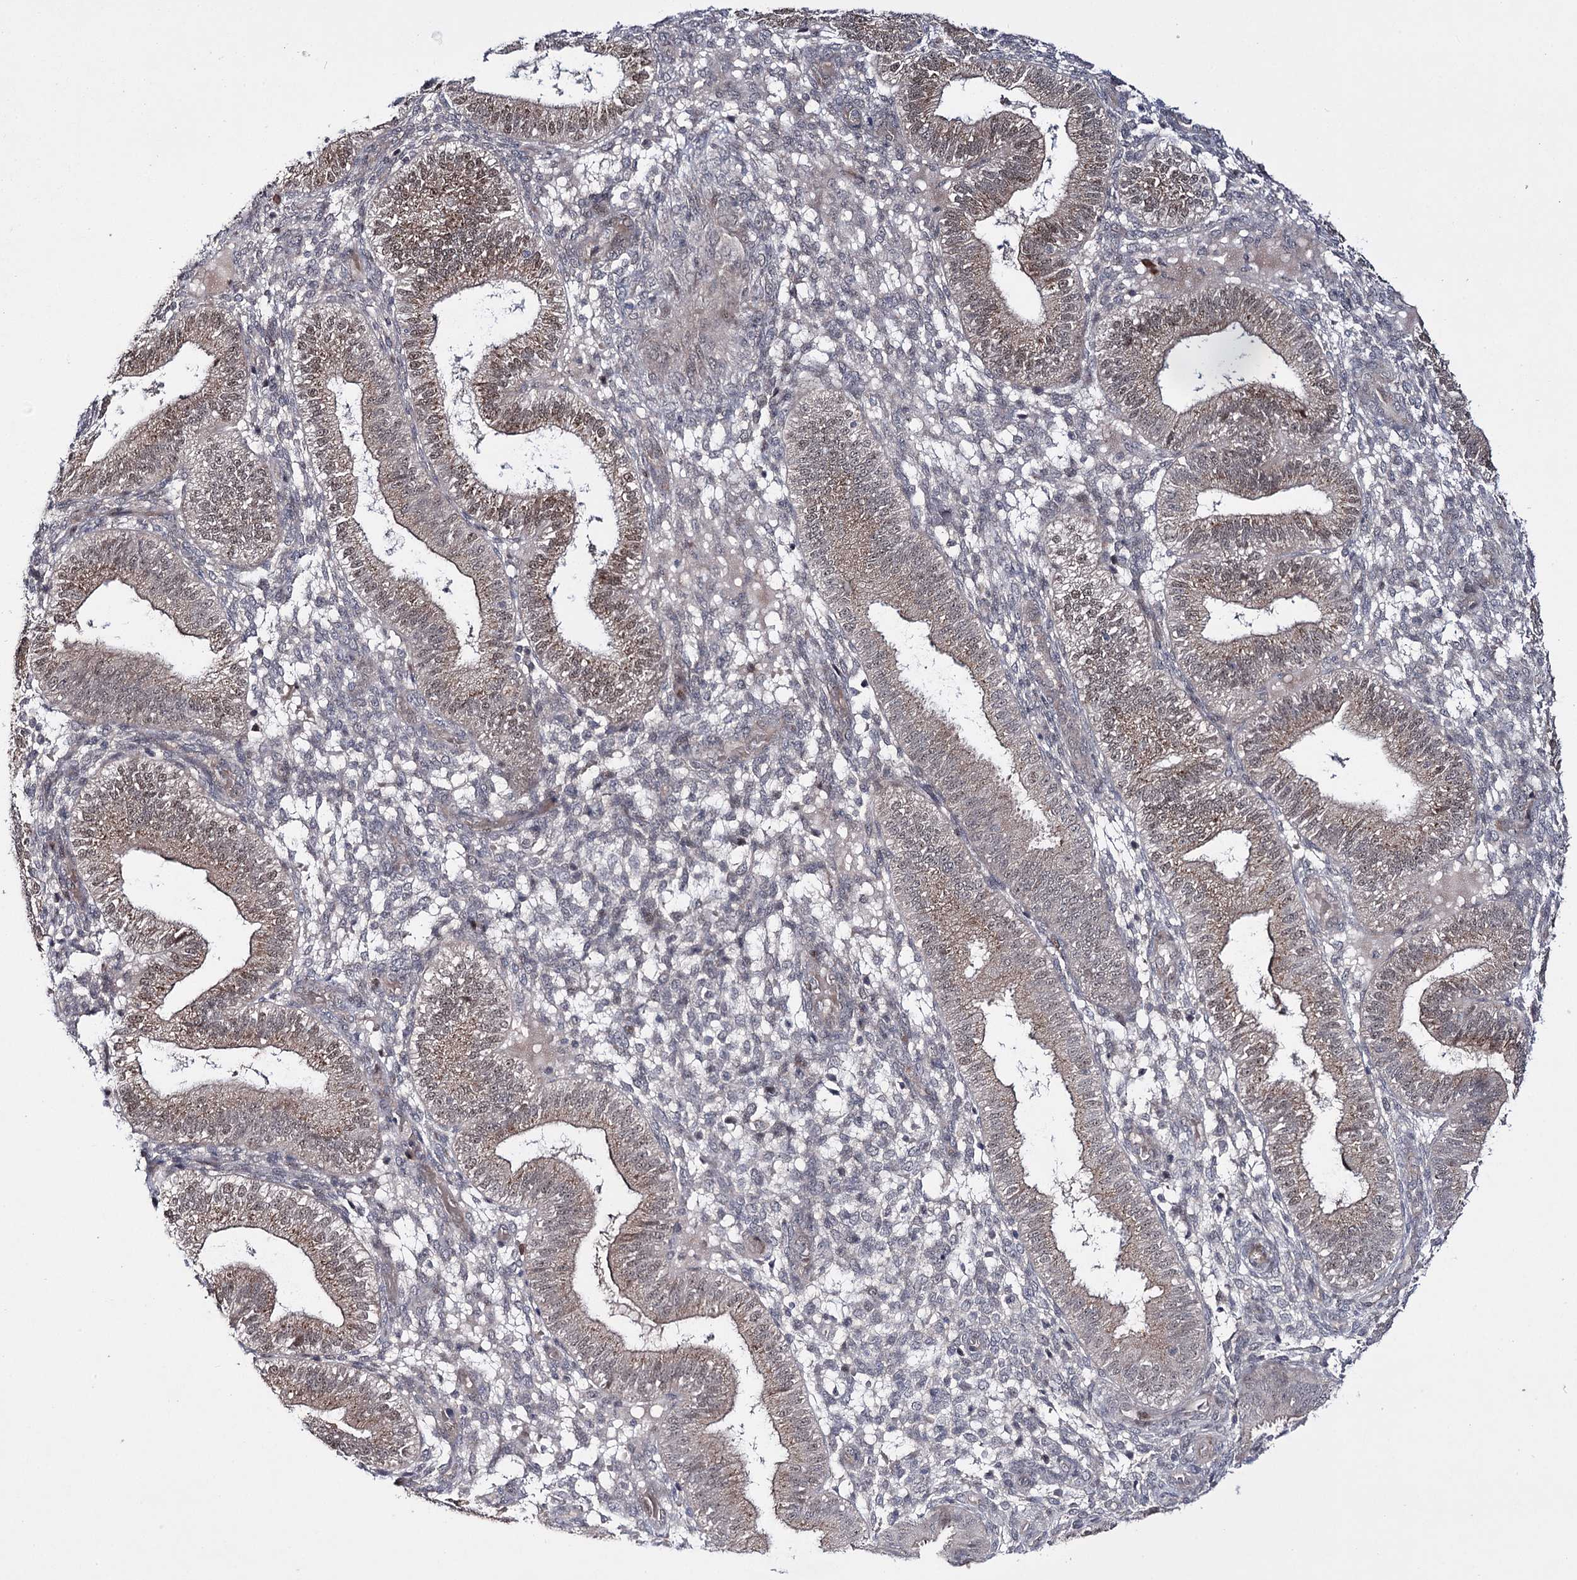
{"staining": {"intensity": "negative", "quantity": "none", "location": "none"}, "tissue": "endometrium", "cell_type": "Cells in endometrial stroma", "image_type": "normal", "snomed": [{"axis": "morphology", "description": "Normal tissue, NOS"}, {"axis": "topography", "description": "Endometrium"}], "caption": "Immunohistochemical staining of normal human endometrium demonstrates no significant positivity in cells in endometrial stroma. (DAB (3,3'-diaminobenzidine) IHC with hematoxylin counter stain).", "gene": "HOXC11", "patient": {"sex": "female", "age": 39}}